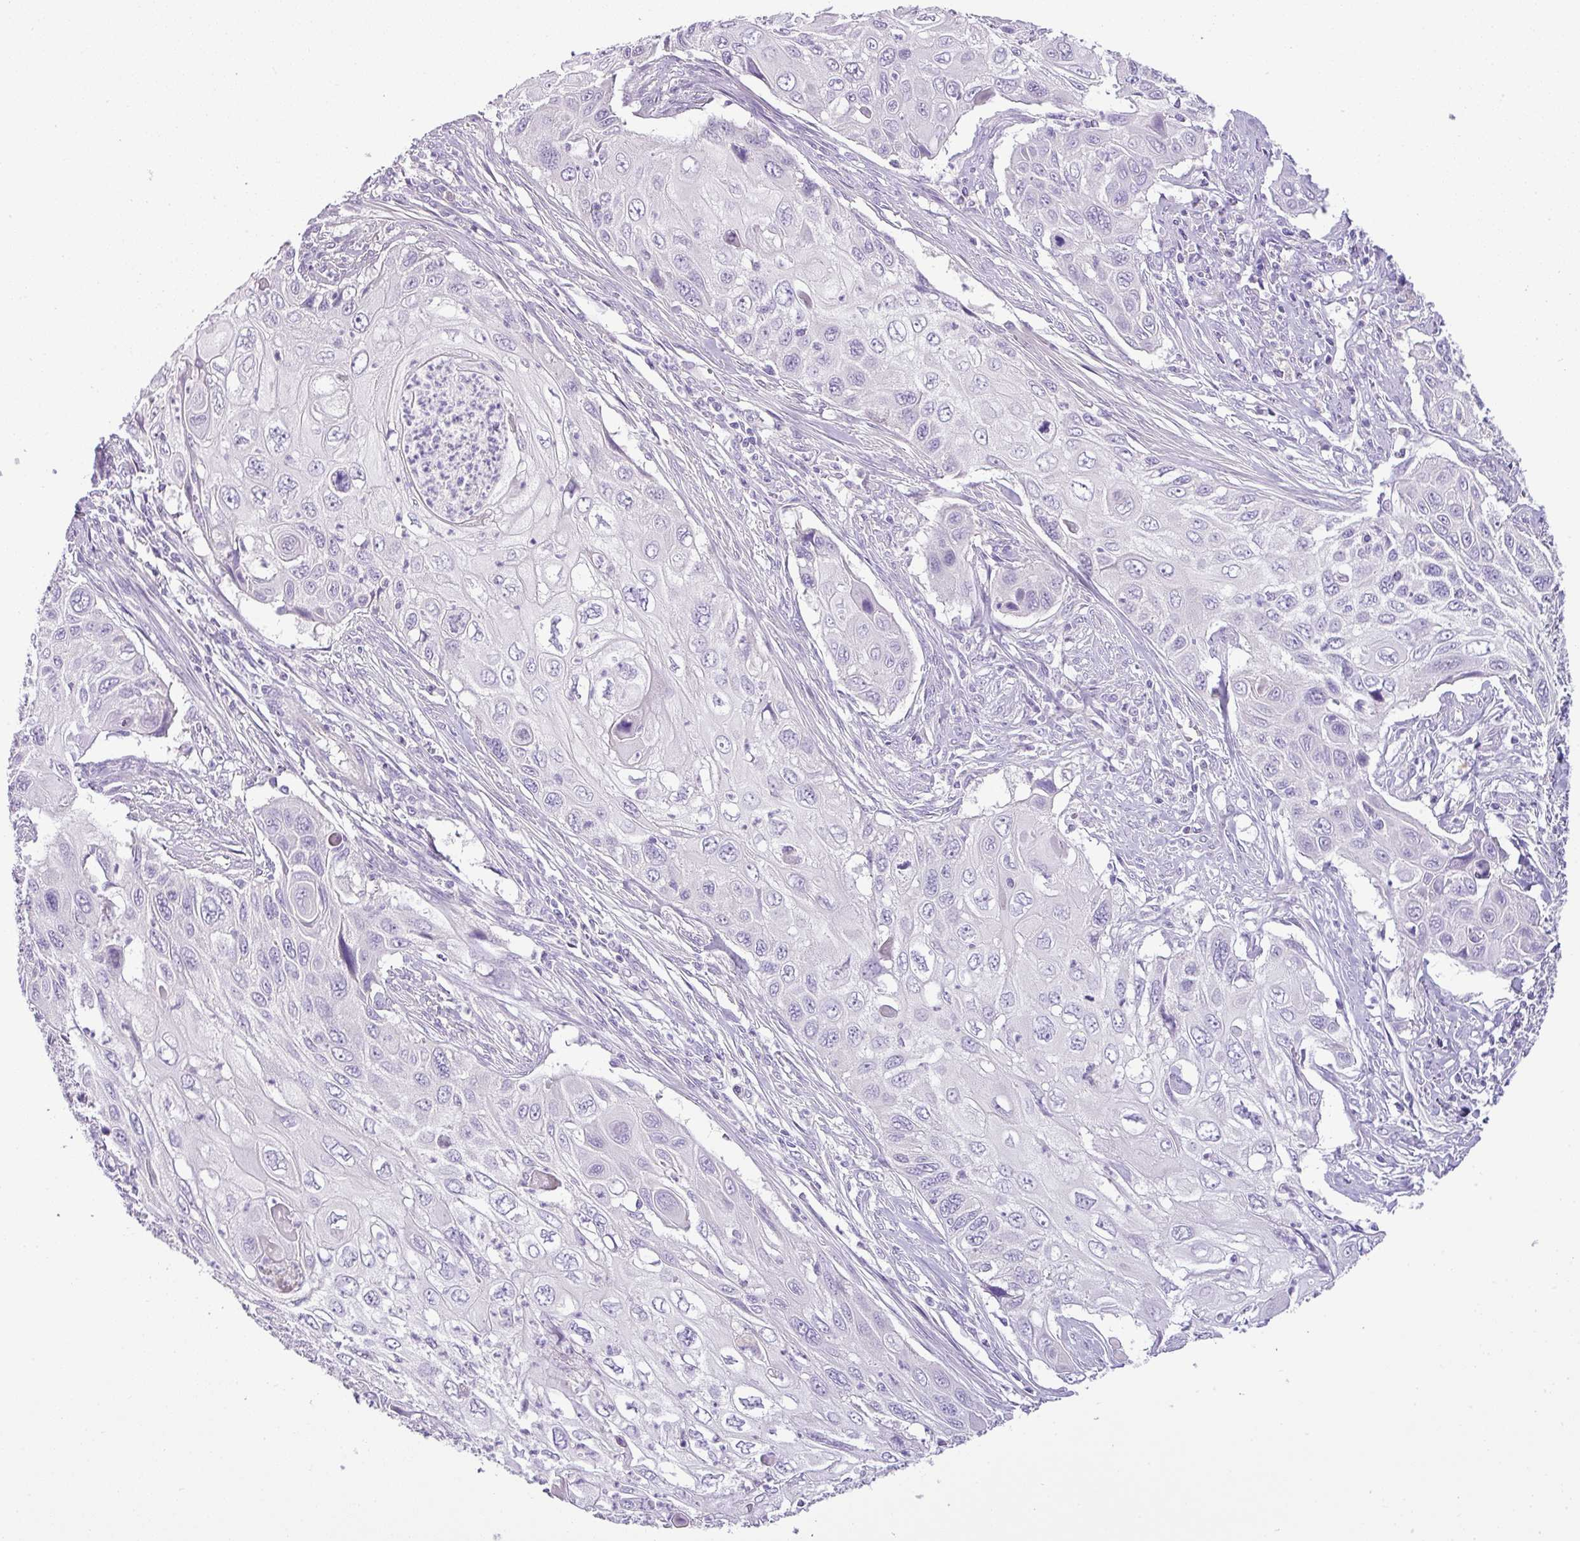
{"staining": {"intensity": "negative", "quantity": "none", "location": "none"}, "tissue": "cervical cancer", "cell_type": "Tumor cells", "image_type": "cancer", "snomed": [{"axis": "morphology", "description": "Squamous cell carcinoma, NOS"}, {"axis": "topography", "description": "Cervix"}], "caption": "Immunohistochemical staining of squamous cell carcinoma (cervical) exhibits no significant staining in tumor cells.", "gene": "ENSG00000273748", "patient": {"sex": "female", "age": 70}}